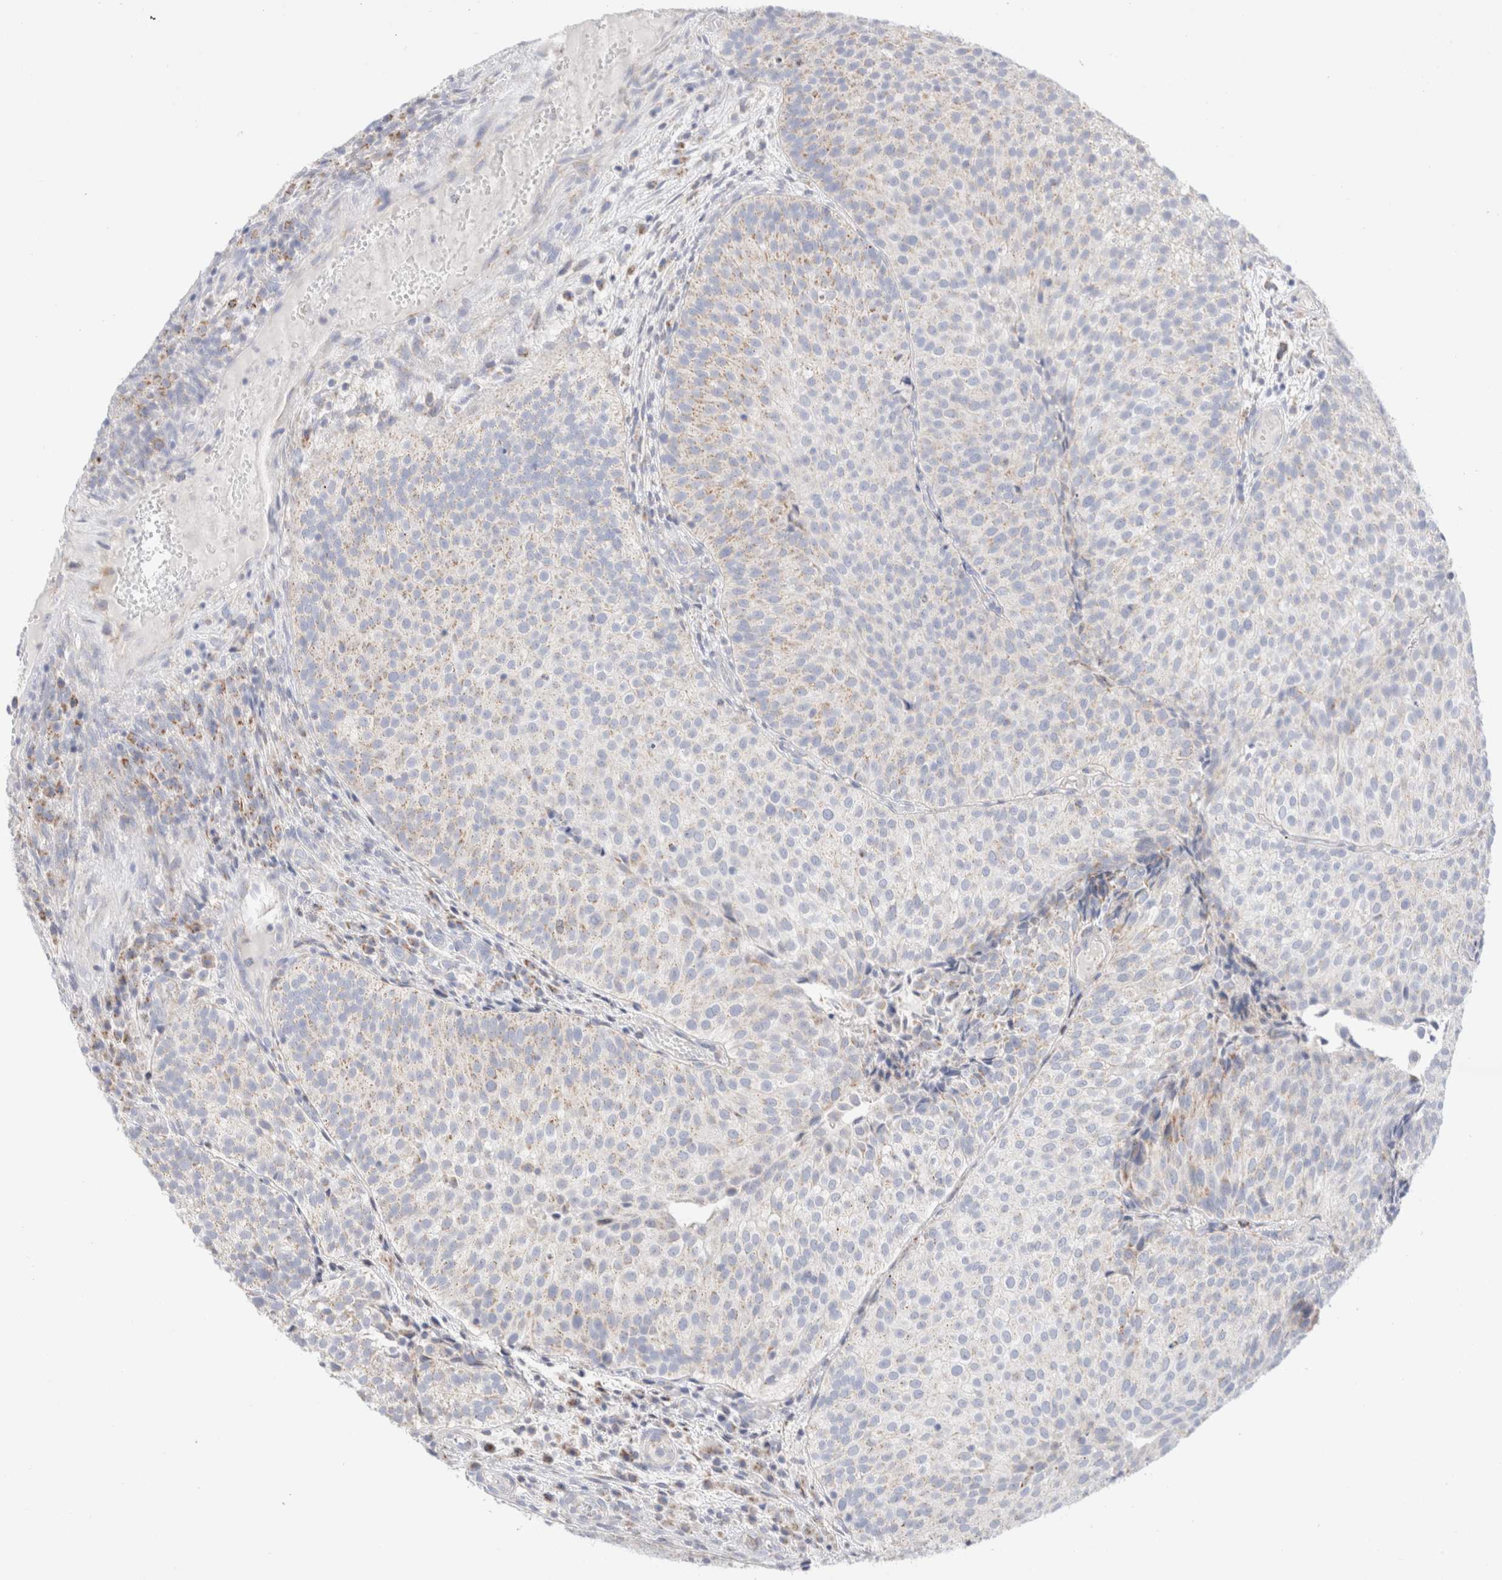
{"staining": {"intensity": "negative", "quantity": "none", "location": "none"}, "tissue": "urothelial cancer", "cell_type": "Tumor cells", "image_type": "cancer", "snomed": [{"axis": "morphology", "description": "Urothelial carcinoma, Low grade"}, {"axis": "topography", "description": "Urinary bladder"}], "caption": "Immunohistochemistry (IHC) histopathology image of human low-grade urothelial carcinoma stained for a protein (brown), which reveals no positivity in tumor cells. (DAB immunohistochemistry, high magnification).", "gene": "ATP6V1C1", "patient": {"sex": "male", "age": 86}}